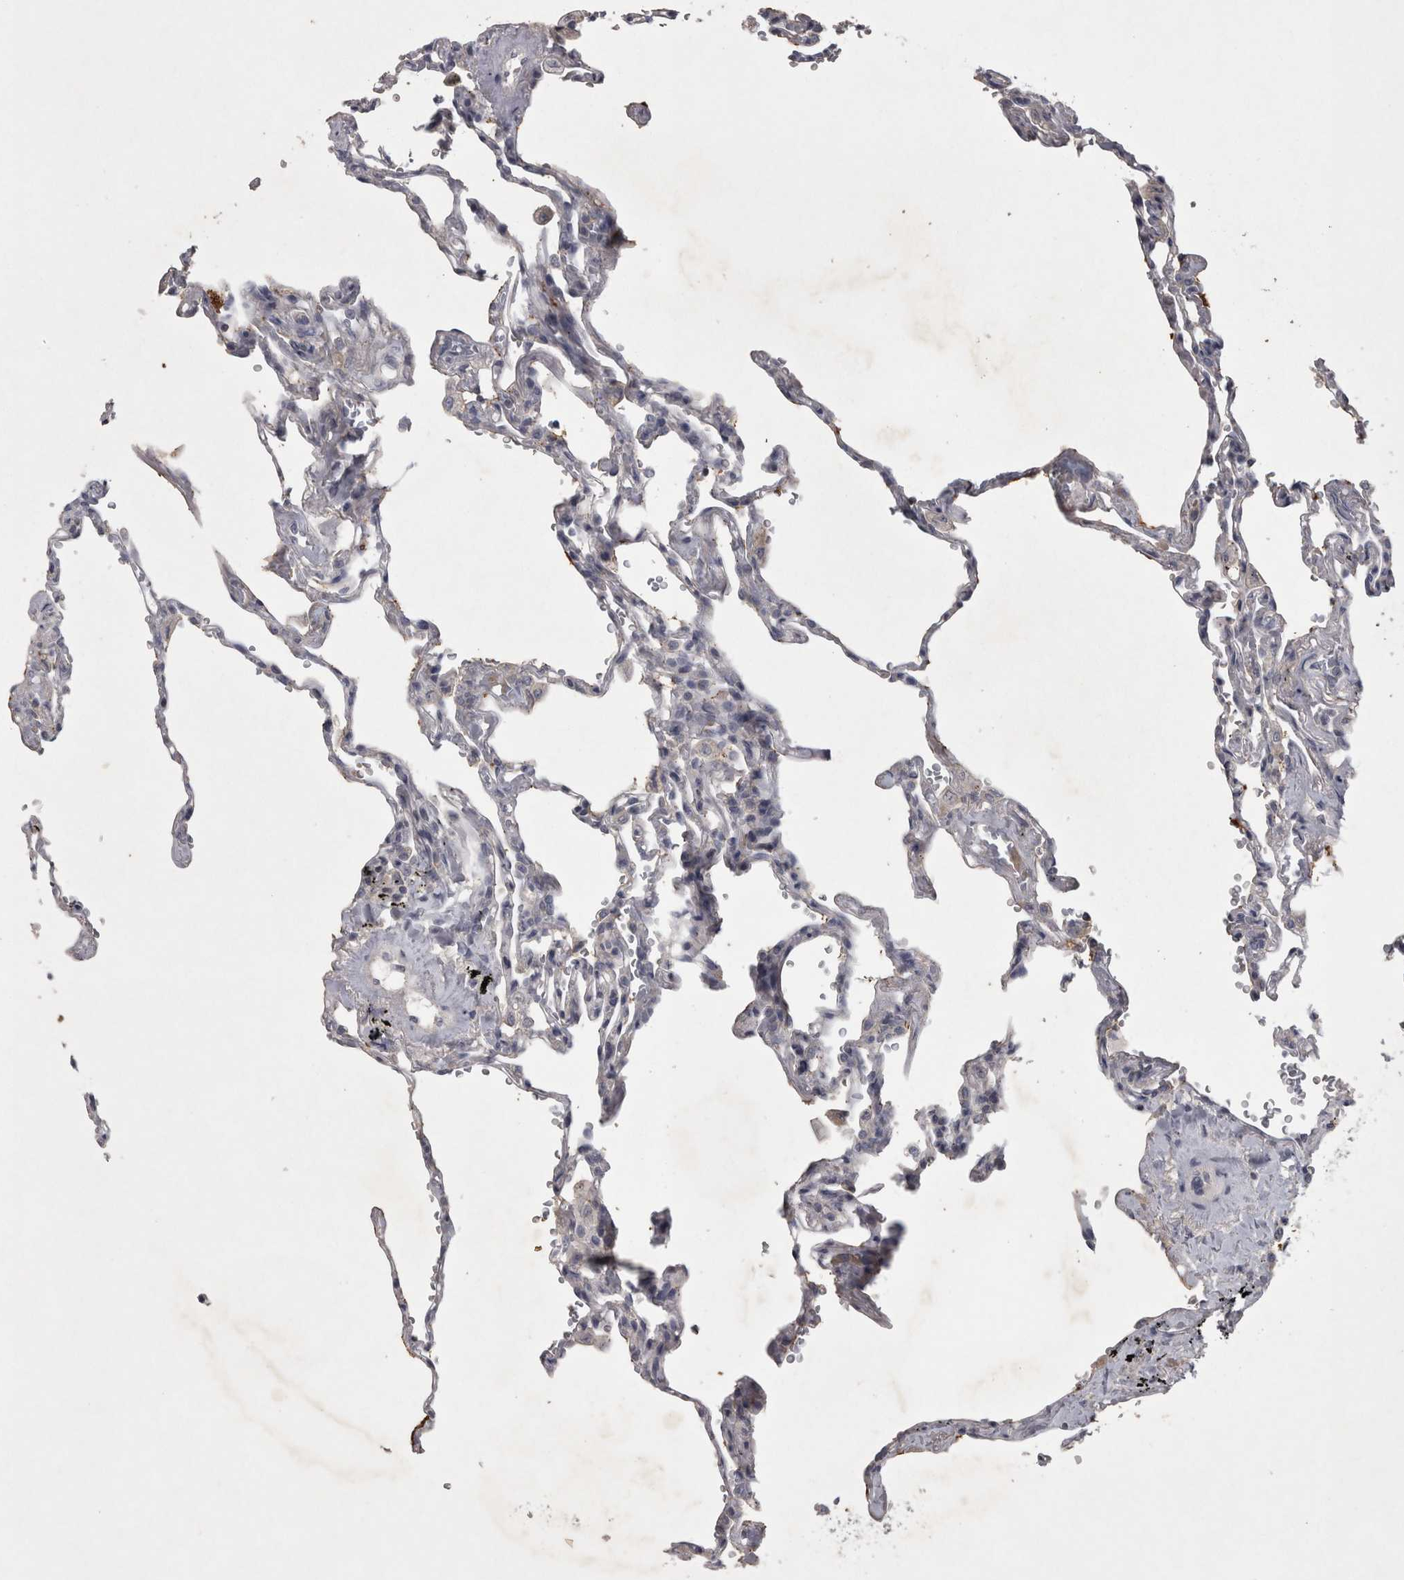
{"staining": {"intensity": "weak", "quantity": "<25%", "location": "cytoplasmic/membranous"}, "tissue": "lung", "cell_type": "Alveolar cells", "image_type": "normal", "snomed": [{"axis": "morphology", "description": "Normal tissue, NOS"}, {"axis": "topography", "description": "Lung"}], "caption": "This photomicrograph is of benign lung stained with IHC to label a protein in brown with the nuclei are counter-stained blue. There is no expression in alveolar cells.", "gene": "ENPP7", "patient": {"sex": "male", "age": 59}}